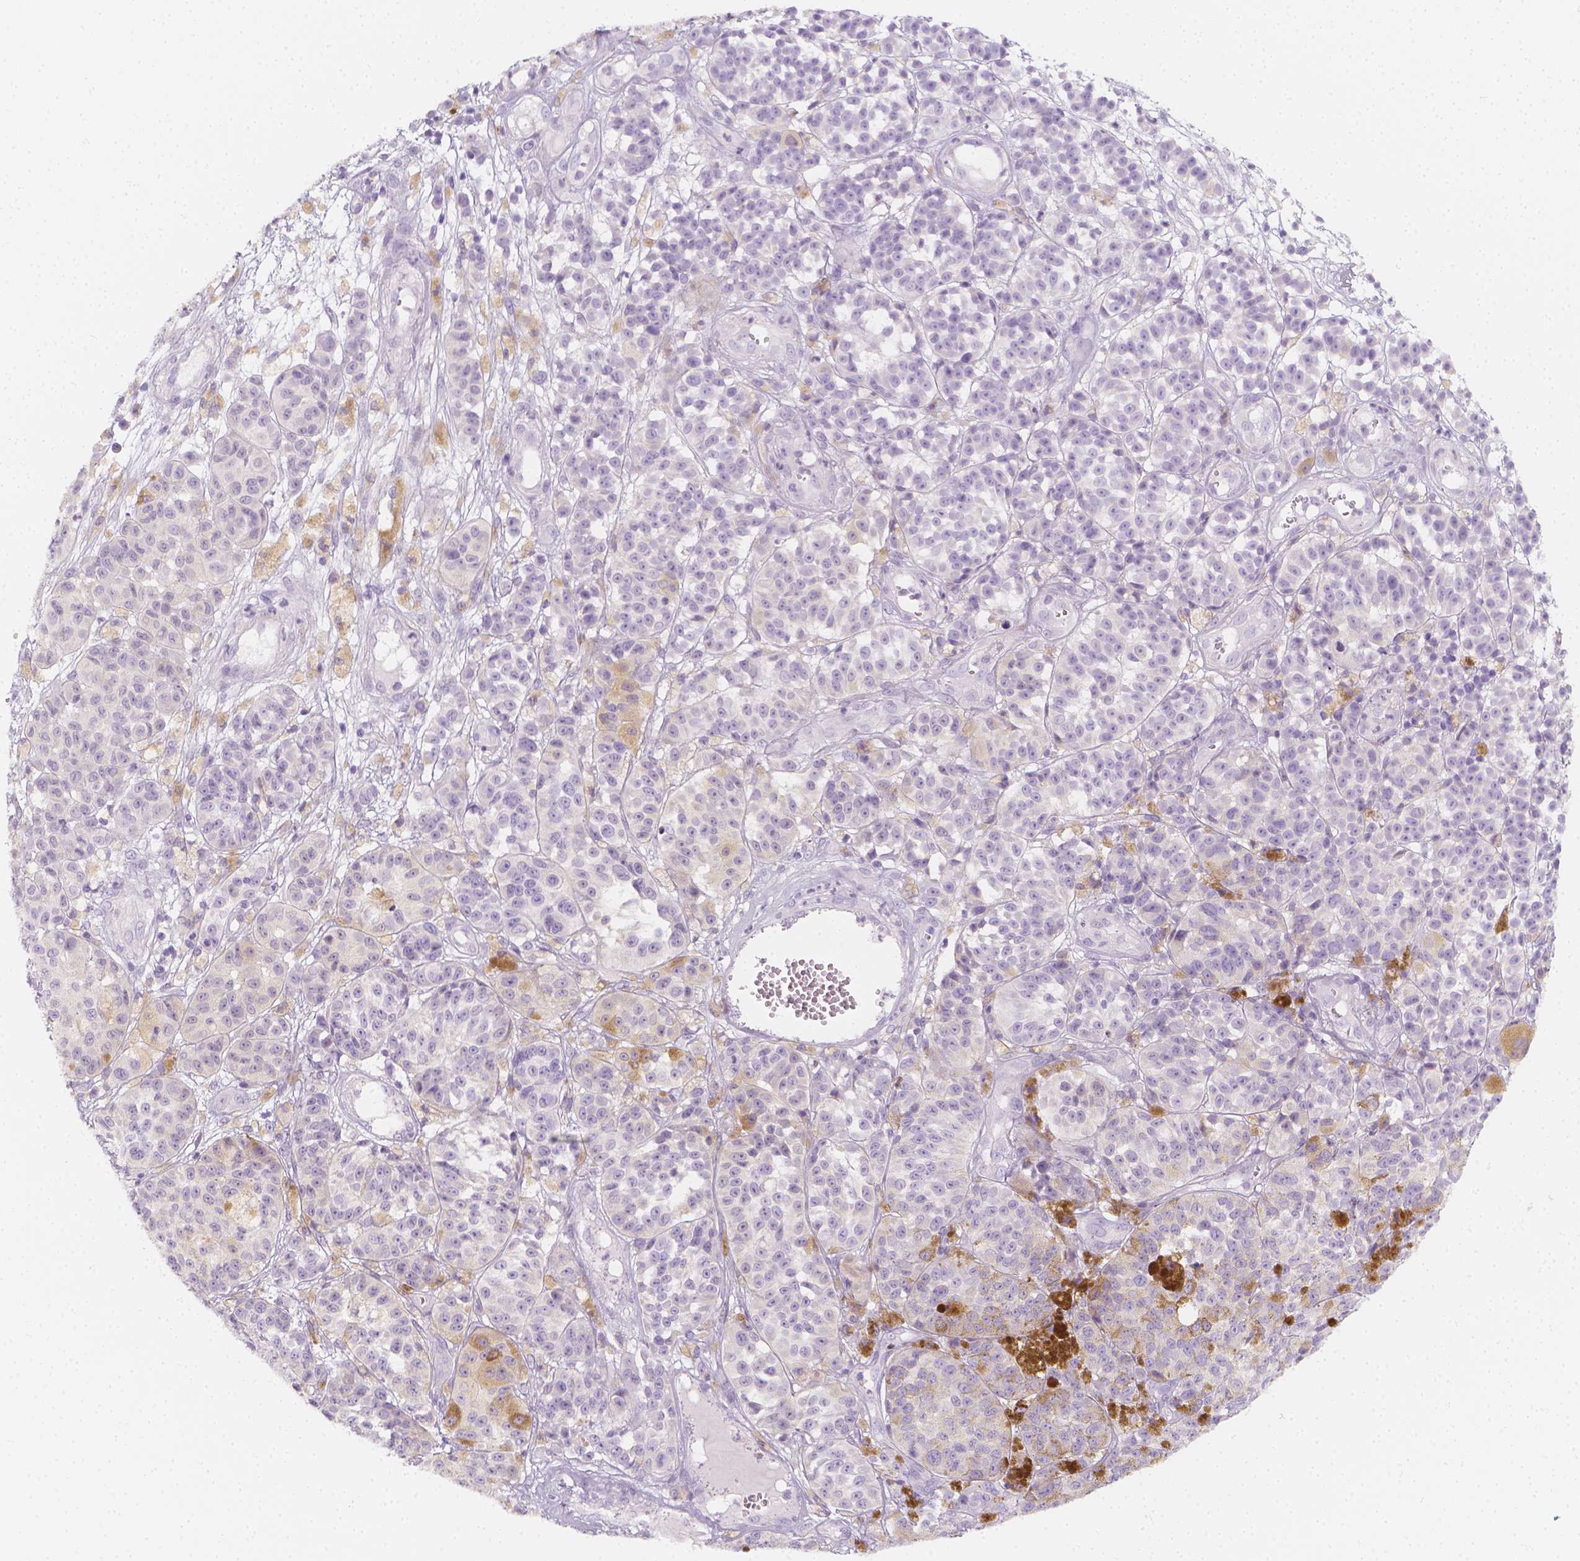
{"staining": {"intensity": "negative", "quantity": "none", "location": "none"}, "tissue": "melanoma", "cell_type": "Tumor cells", "image_type": "cancer", "snomed": [{"axis": "morphology", "description": "Malignant melanoma, NOS"}, {"axis": "topography", "description": "Skin"}], "caption": "Tumor cells show no significant protein staining in malignant melanoma.", "gene": "RBFOX1", "patient": {"sex": "female", "age": 58}}